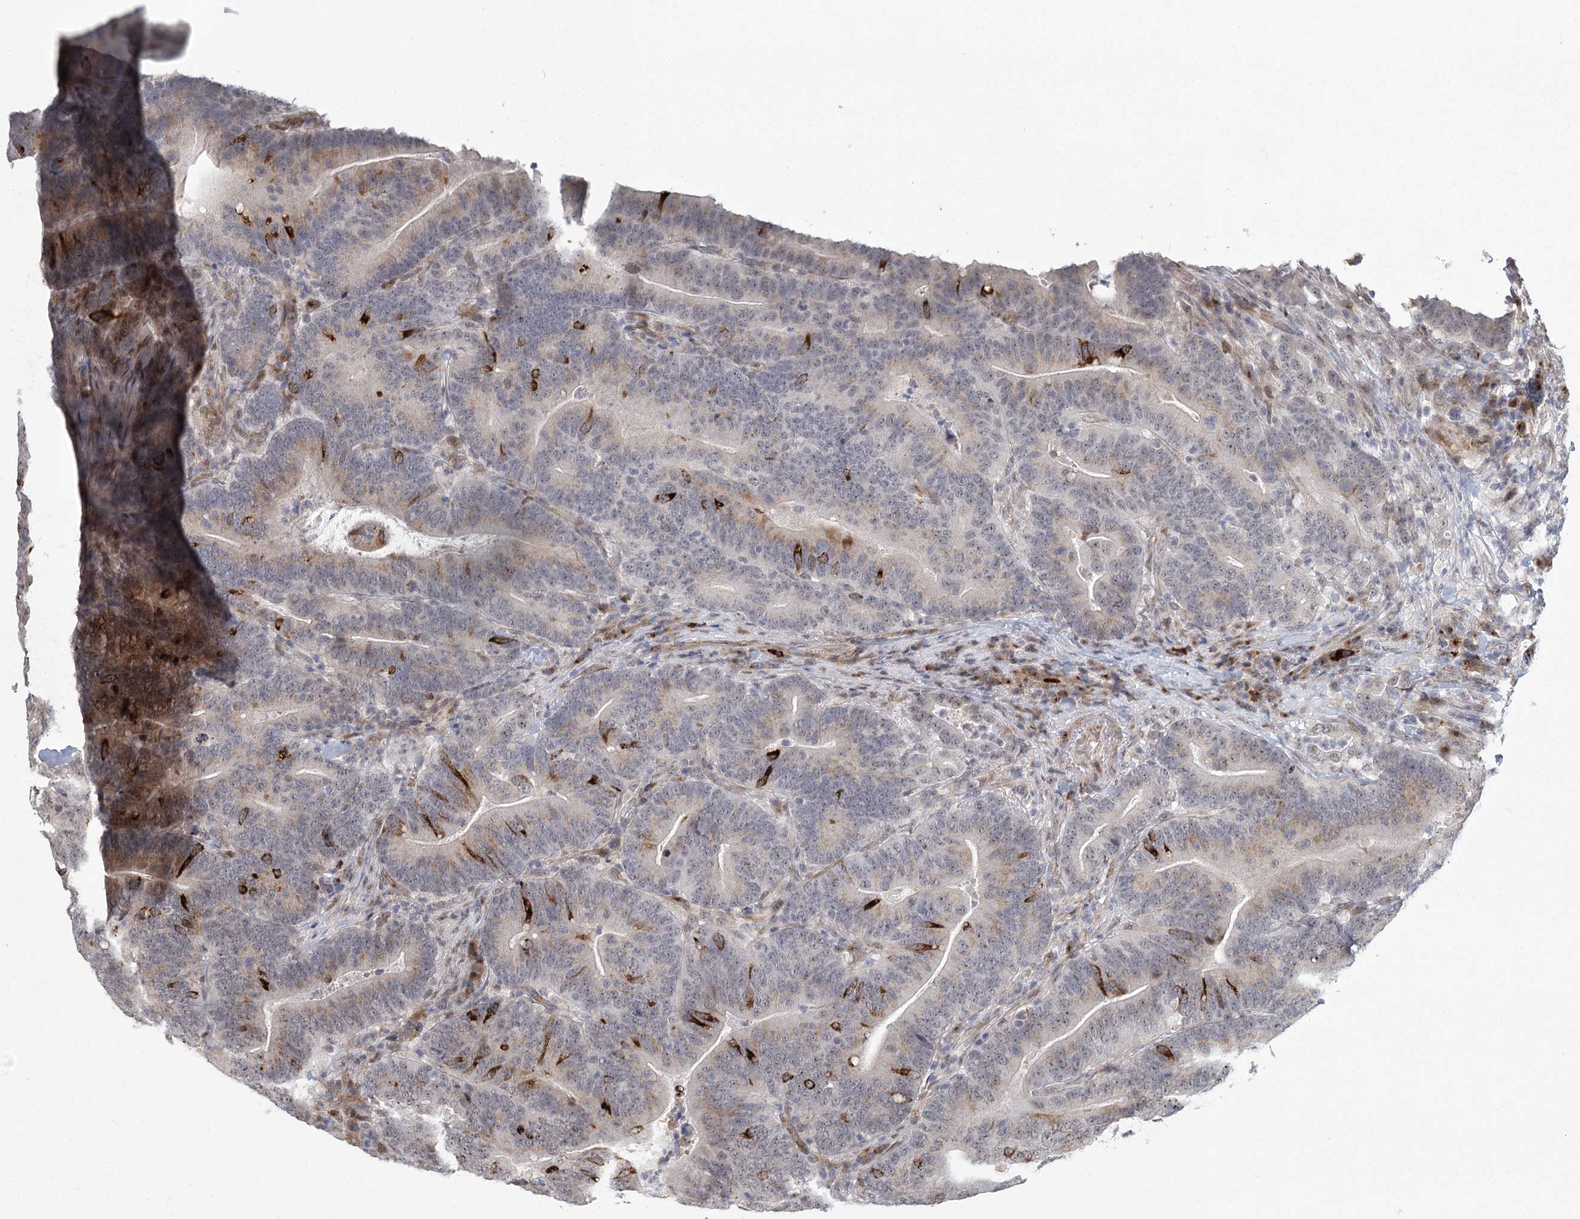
{"staining": {"intensity": "strong", "quantity": "<25%", "location": "cytoplasmic/membranous"}, "tissue": "colorectal cancer", "cell_type": "Tumor cells", "image_type": "cancer", "snomed": [{"axis": "morphology", "description": "Adenocarcinoma, NOS"}, {"axis": "topography", "description": "Colon"}], "caption": "Human colorectal cancer (adenocarcinoma) stained with a brown dye demonstrates strong cytoplasmic/membranous positive positivity in approximately <25% of tumor cells.", "gene": "PARM1", "patient": {"sex": "female", "age": 66}}